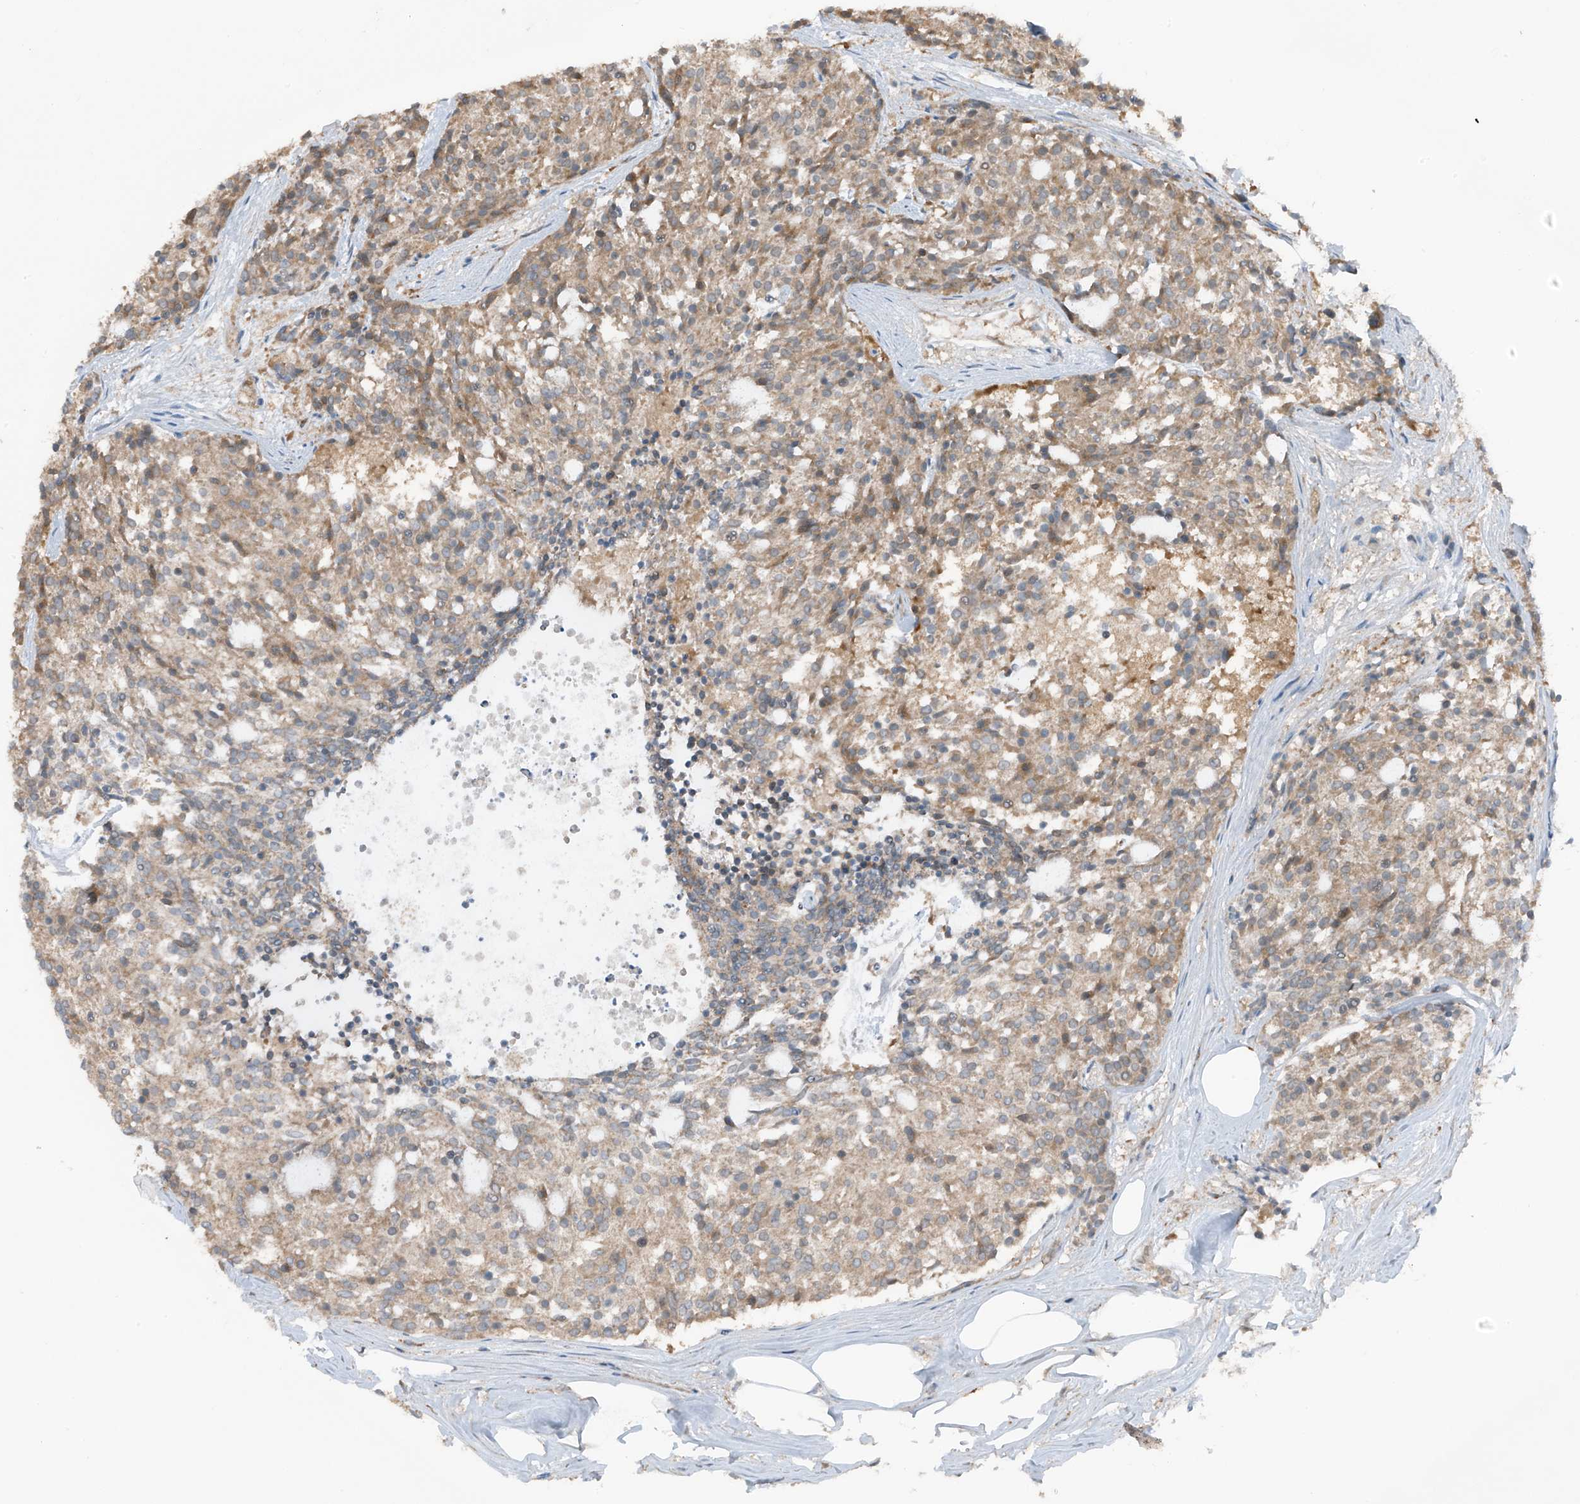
{"staining": {"intensity": "weak", "quantity": ">75%", "location": "cytoplasmic/membranous"}, "tissue": "carcinoid", "cell_type": "Tumor cells", "image_type": "cancer", "snomed": [{"axis": "morphology", "description": "Carcinoid, malignant, NOS"}, {"axis": "topography", "description": "Pancreas"}], "caption": "Carcinoid (malignant) stained with a protein marker reveals weak staining in tumor cells.", "gene": "TXNDC9", "patient": {"sex": "female", "age": 54}}